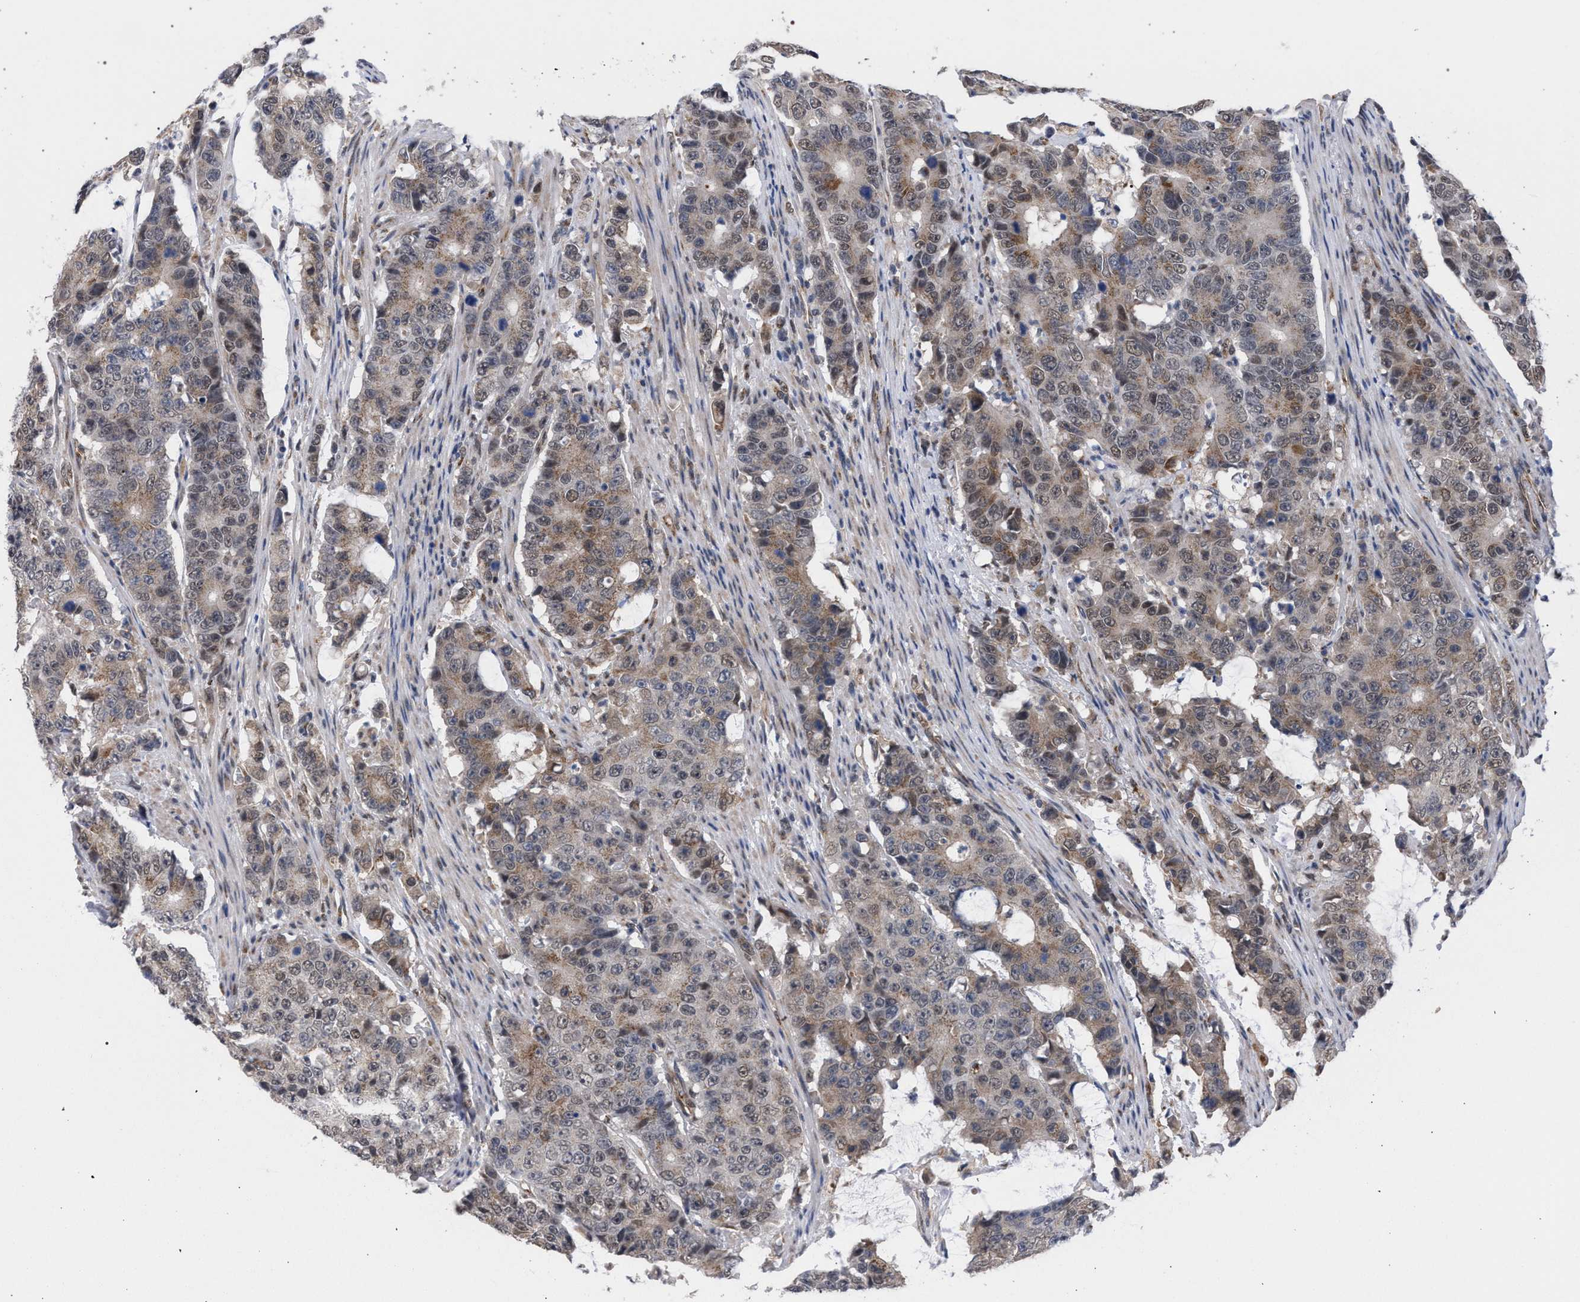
{"staining": {"intensity": "moderate", "quantity": "25%-75%", "location": "cytoplasmic/membranous,nuclear"}, "tissue": "colorectal cancer", "cell_type": "Tumor cells", "image_type": "cancer", "snomed": [{"axis": "morphology", "description": "Adenocarcinoma, NOS"}, {"axis": "topography", "description": "Colon"}], "caption": "Protein staining demonstrates moderate cytoplasmic/membranous and nuclear staining in approximately 25%-75% of tumor cells in colorectal cancer (adenocarcinoma).", "gene": "GOLGA2", "patient": {"sex": "female", "age": 86}}